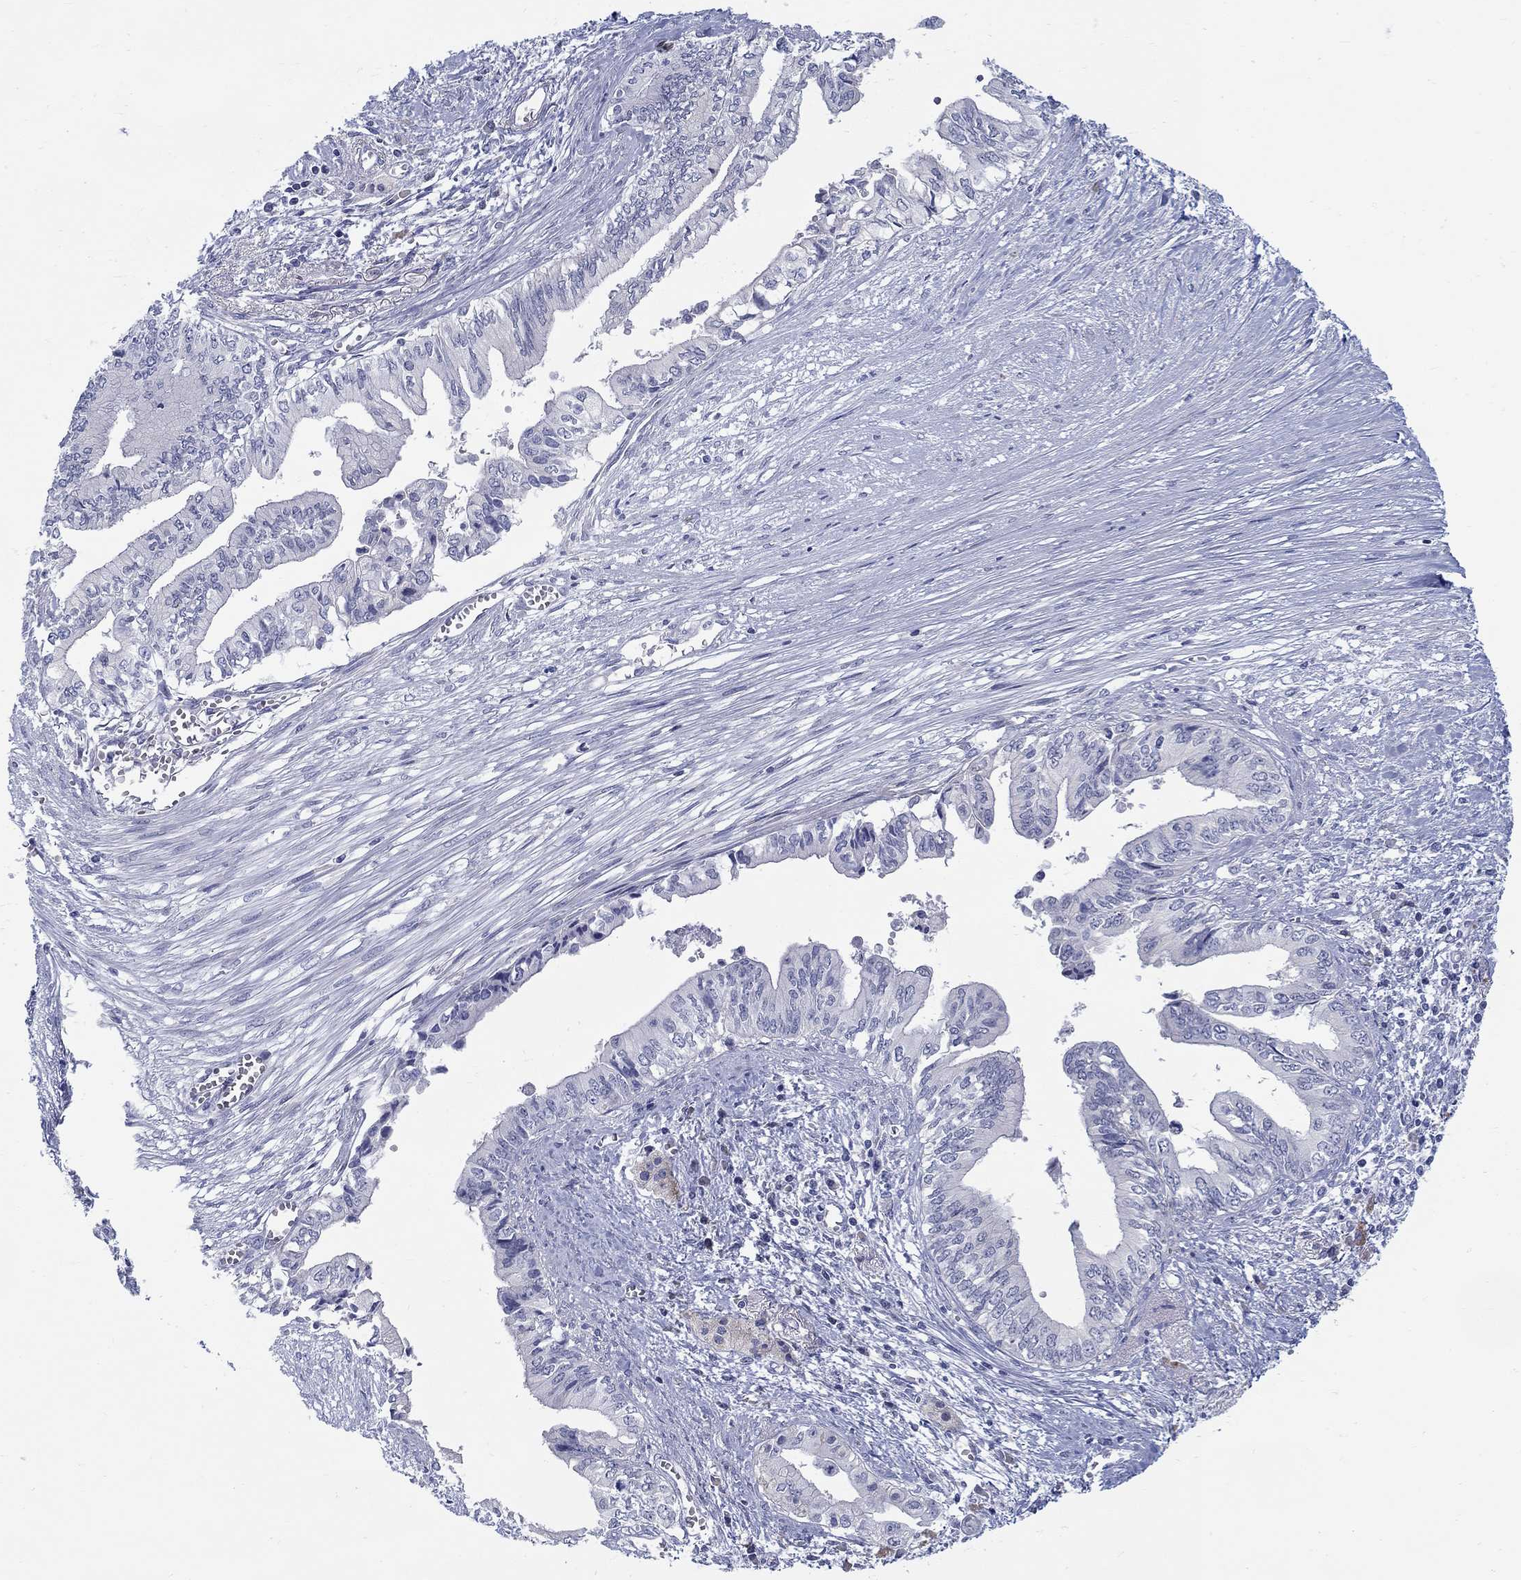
{"staining": {"intensity": "negative", "quantity": "none", "location": "none"}, "tissue": "pancreatic cancer", "cell_type": "Tumor cells", "image_type": "cancer", "snomed": [{"axis": "morphology", "description": "Adenocarcinoma, NOS"}, {"axis": "topography", "description": "Pancreas"}], "caption": "Tumor cells are negative for protein expression in human pancreatic cancer.", "gene": "ABCA4", "patient": {"sex": "female", "age": 61}}